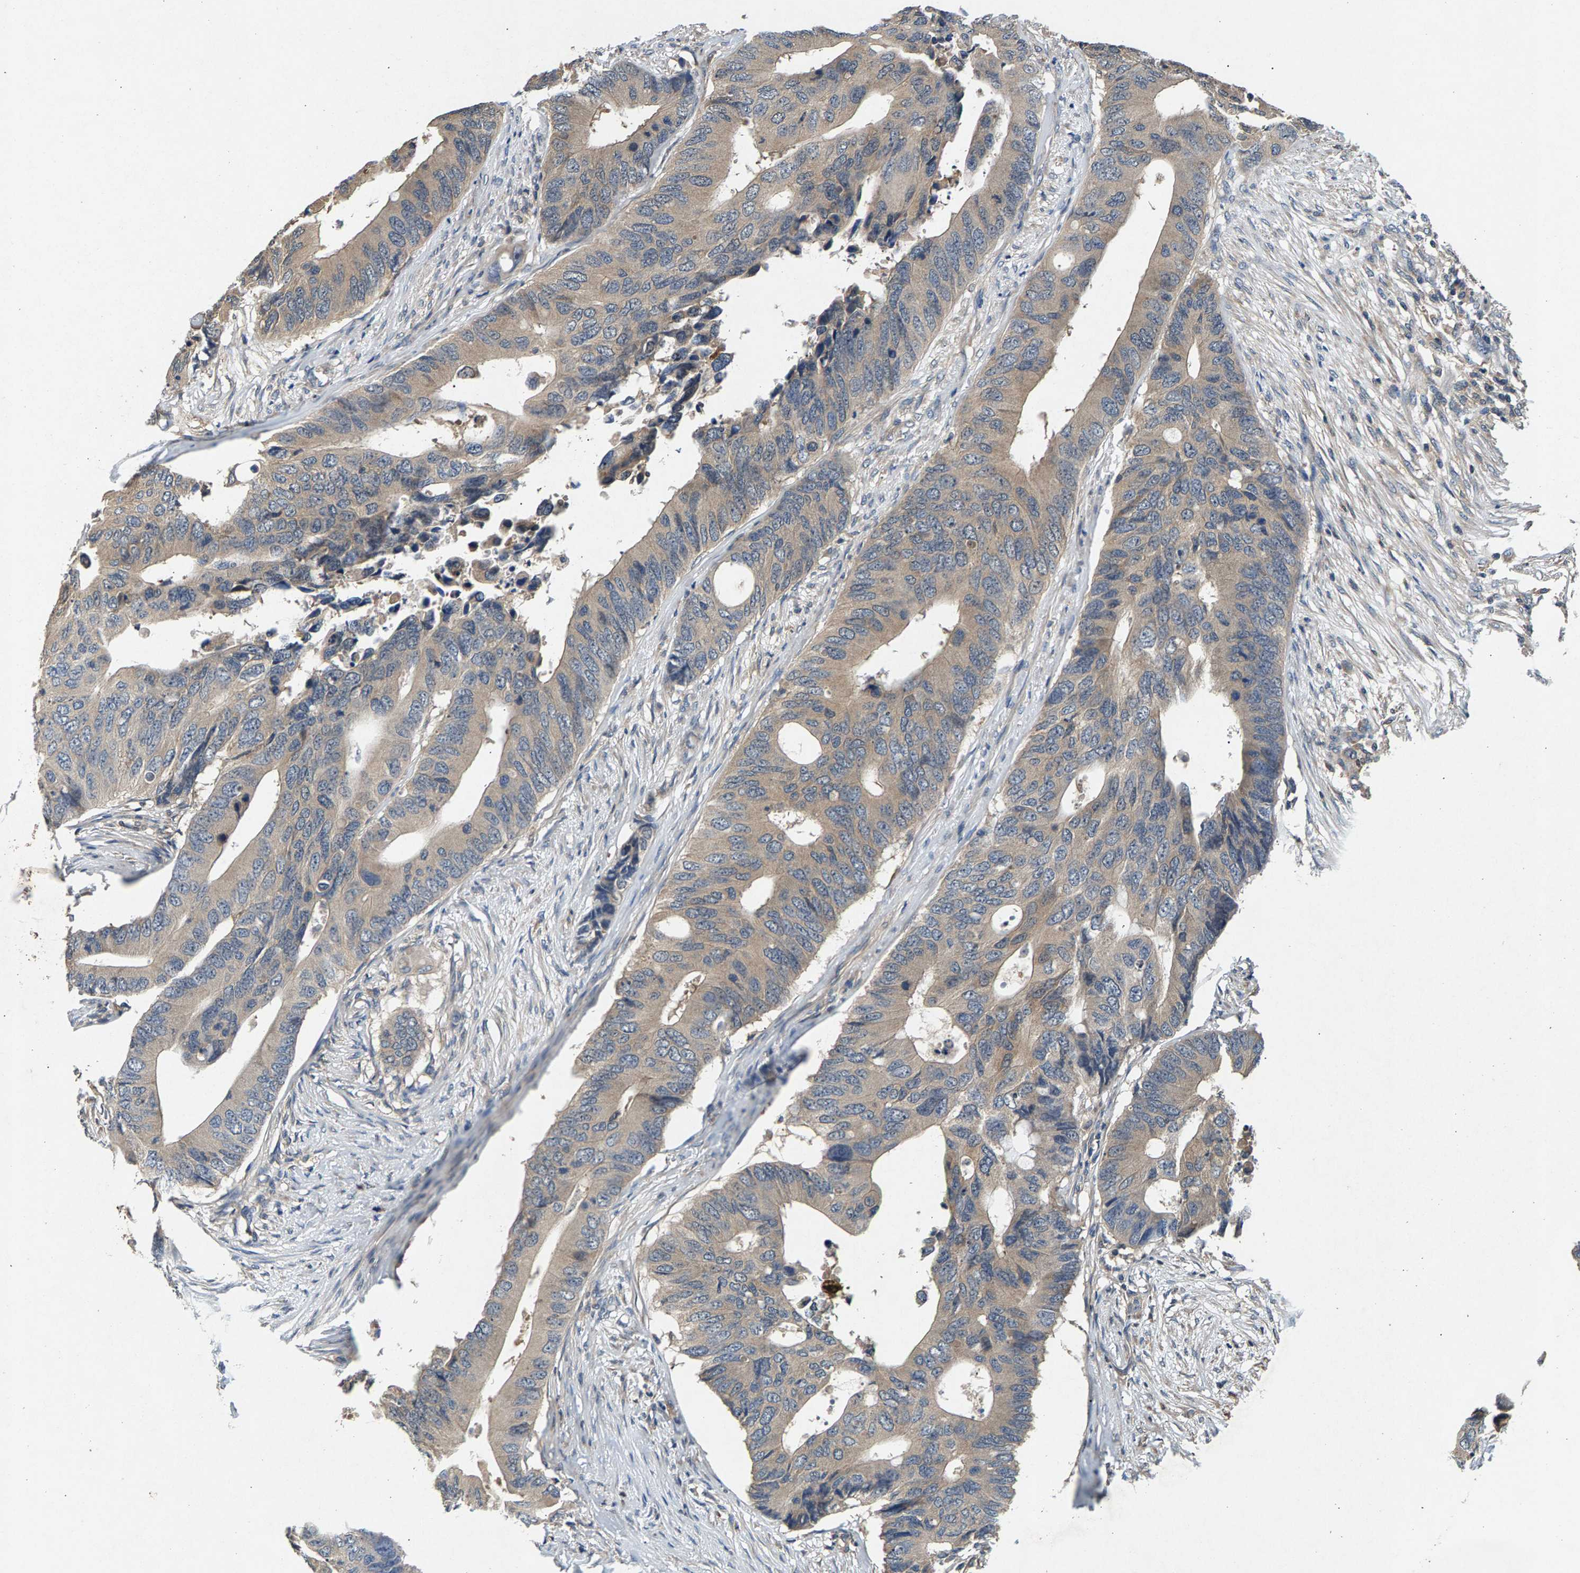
{"staining": {"intensity": "weak", "quantity": ">75%", "location": "cytoplasmic/membranous"}, "tissue": "colorectal cancer", "cell_type": "Tumor cells", "image_type": "cancer", "snomed": [{"axis": "morphology", "description": "Adenocarcinoma, NOS"}, {"axis": "topography", "description": "Colon"}], "caption": "A photomicrograph of human adenocarcinoma (colorectal) stained for a protein reveals weak cytoplasmic/membranous brown staining in tumor cells.", "gene": "NT5C", "patient": {"sex": "male", "age": 71}}